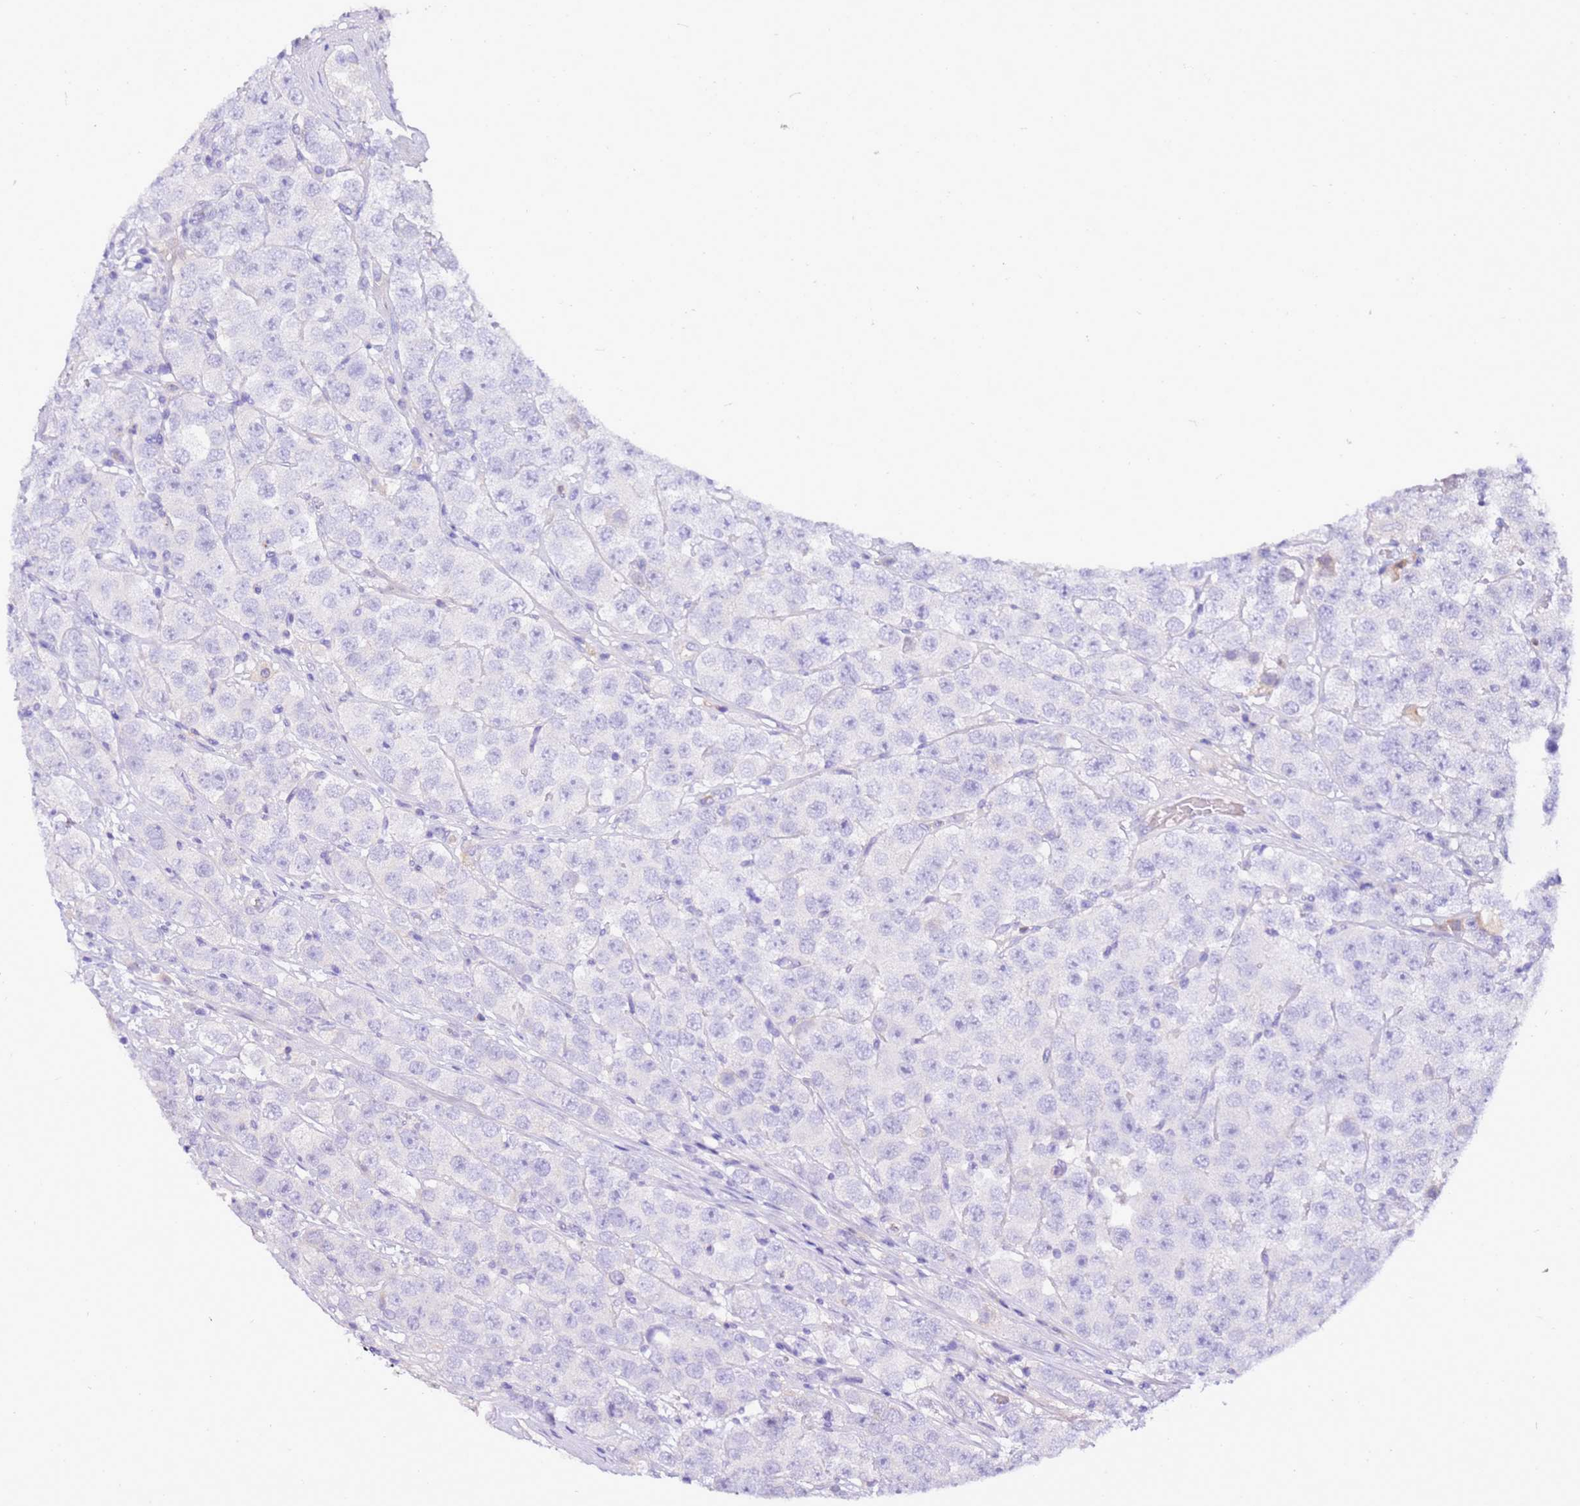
{"staining": {"intensity": "negative", "quantity": "none", "location": "none"}, "tissue": "testis cancer", "cell_type": "Tumor cells", "image_type": "cancer", "snomed": [{"axis": "morphology", "description": "Seminoma, NOS"}, {"axis": "topography", "description": "Testis"}], "caption": "This is an IHC image of human testis seminoma. There is no staining in tumor cells.", "gene": "DCDC2B", "patient": {"sex": "male", "age": 28}}